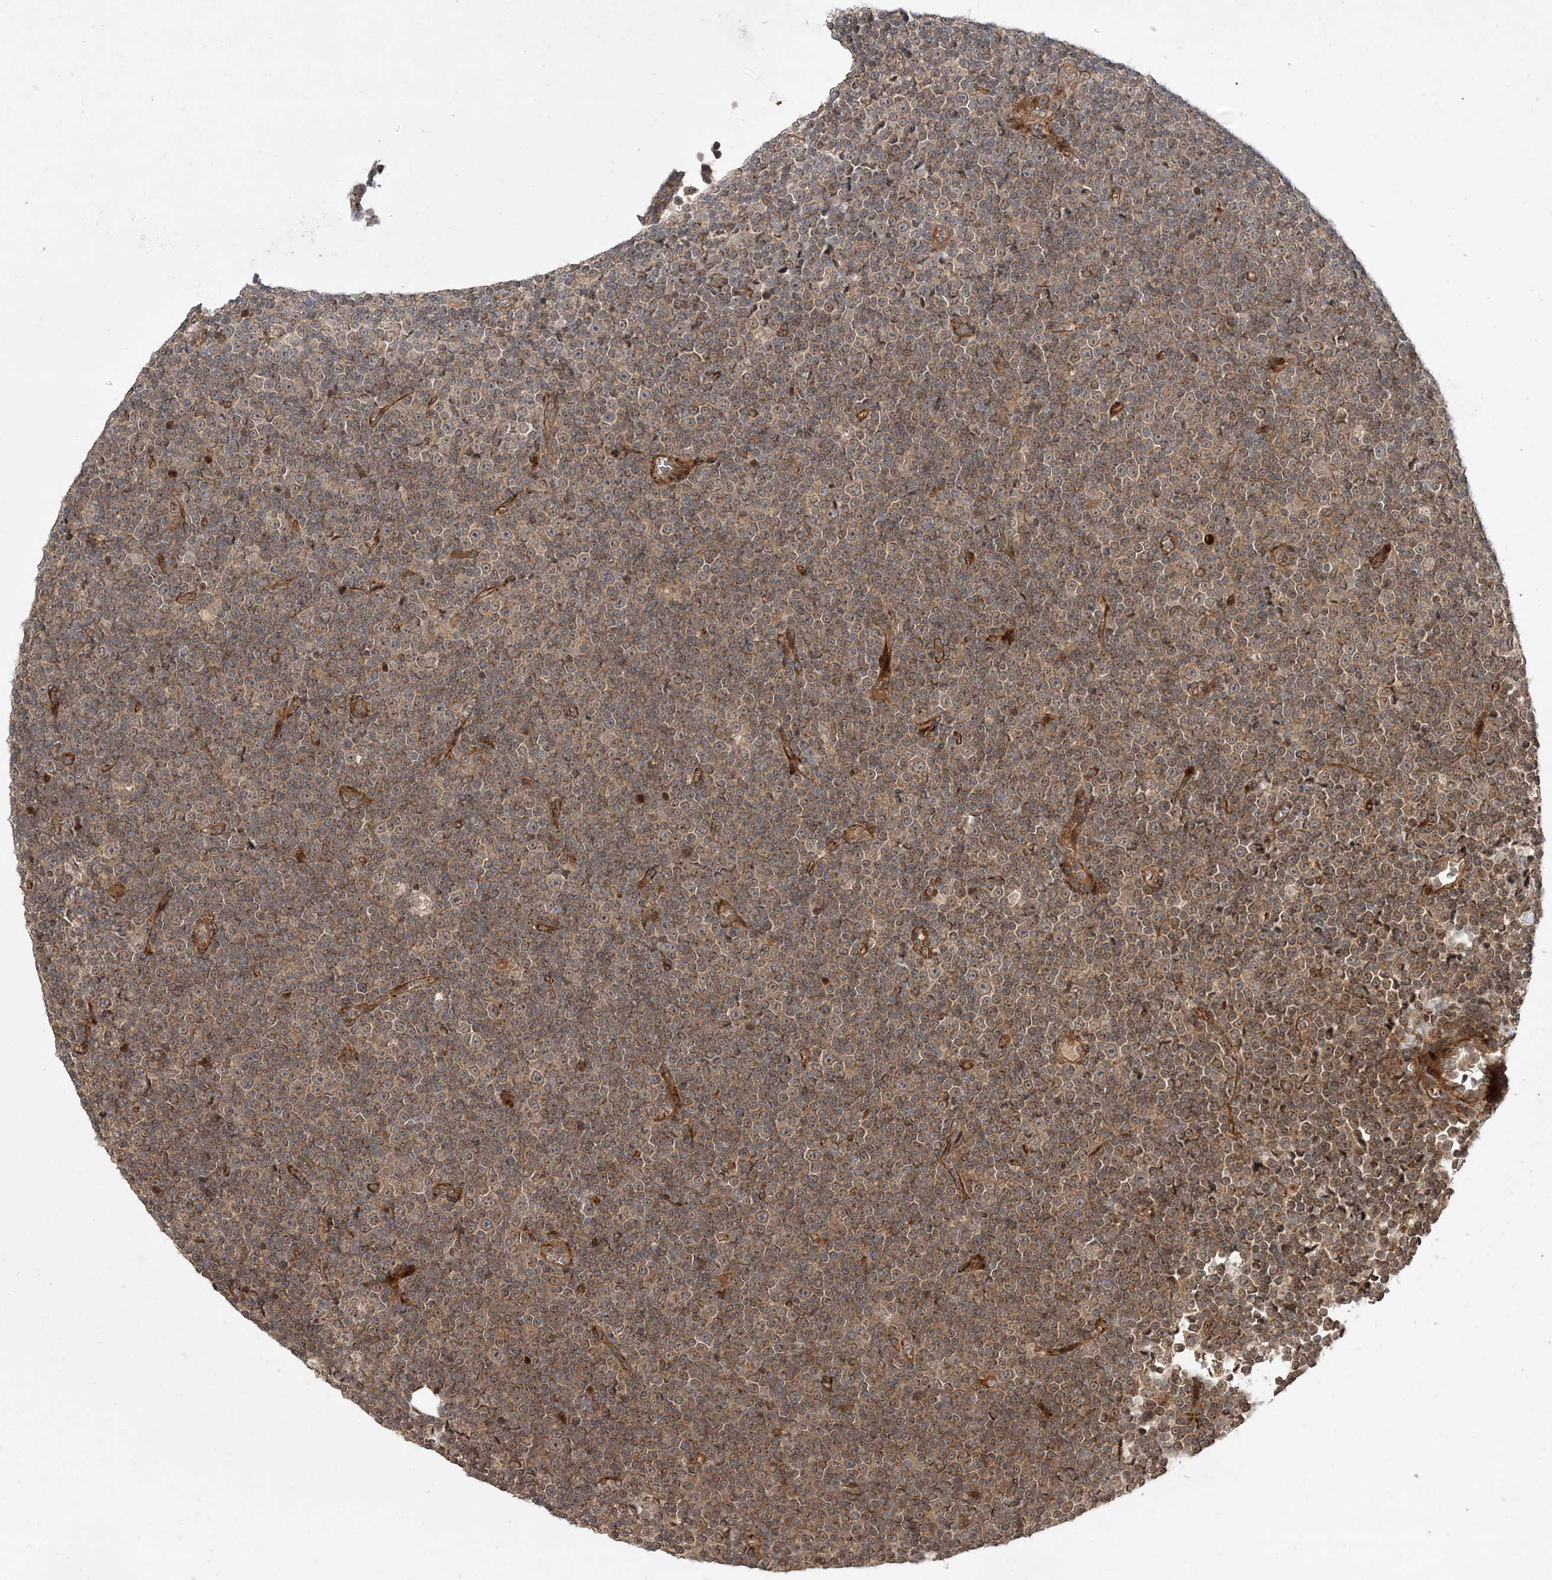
{"staining": {"intensity": "moderate", "quantity": ">75%", "location": "cytoplasmic/membranous"}, "tissue": "lymphoma", "cell_type": "Tumor cells", "image_type": "cancer", "snomed": [{"axis": "morphology", "description": "Malignant lymphoma, non-Hodgkin's type, Low grade"}, {"axis": "topography", "description": "Lymph node"}], "caption": "Malignant lymphoma, non-Hodgkin's type (low-grade) stained for a protein reveals moderate cytoplasmic/membranous positivity in tumor cells. Using DAB (3,3'-diaminobenzidine) (brown) and hematoxylin (blue) stains, captured at high magnification using brightfield microscopy.", "gene": "UBTD2", "patient": {"sex": "female", "age": 67}}